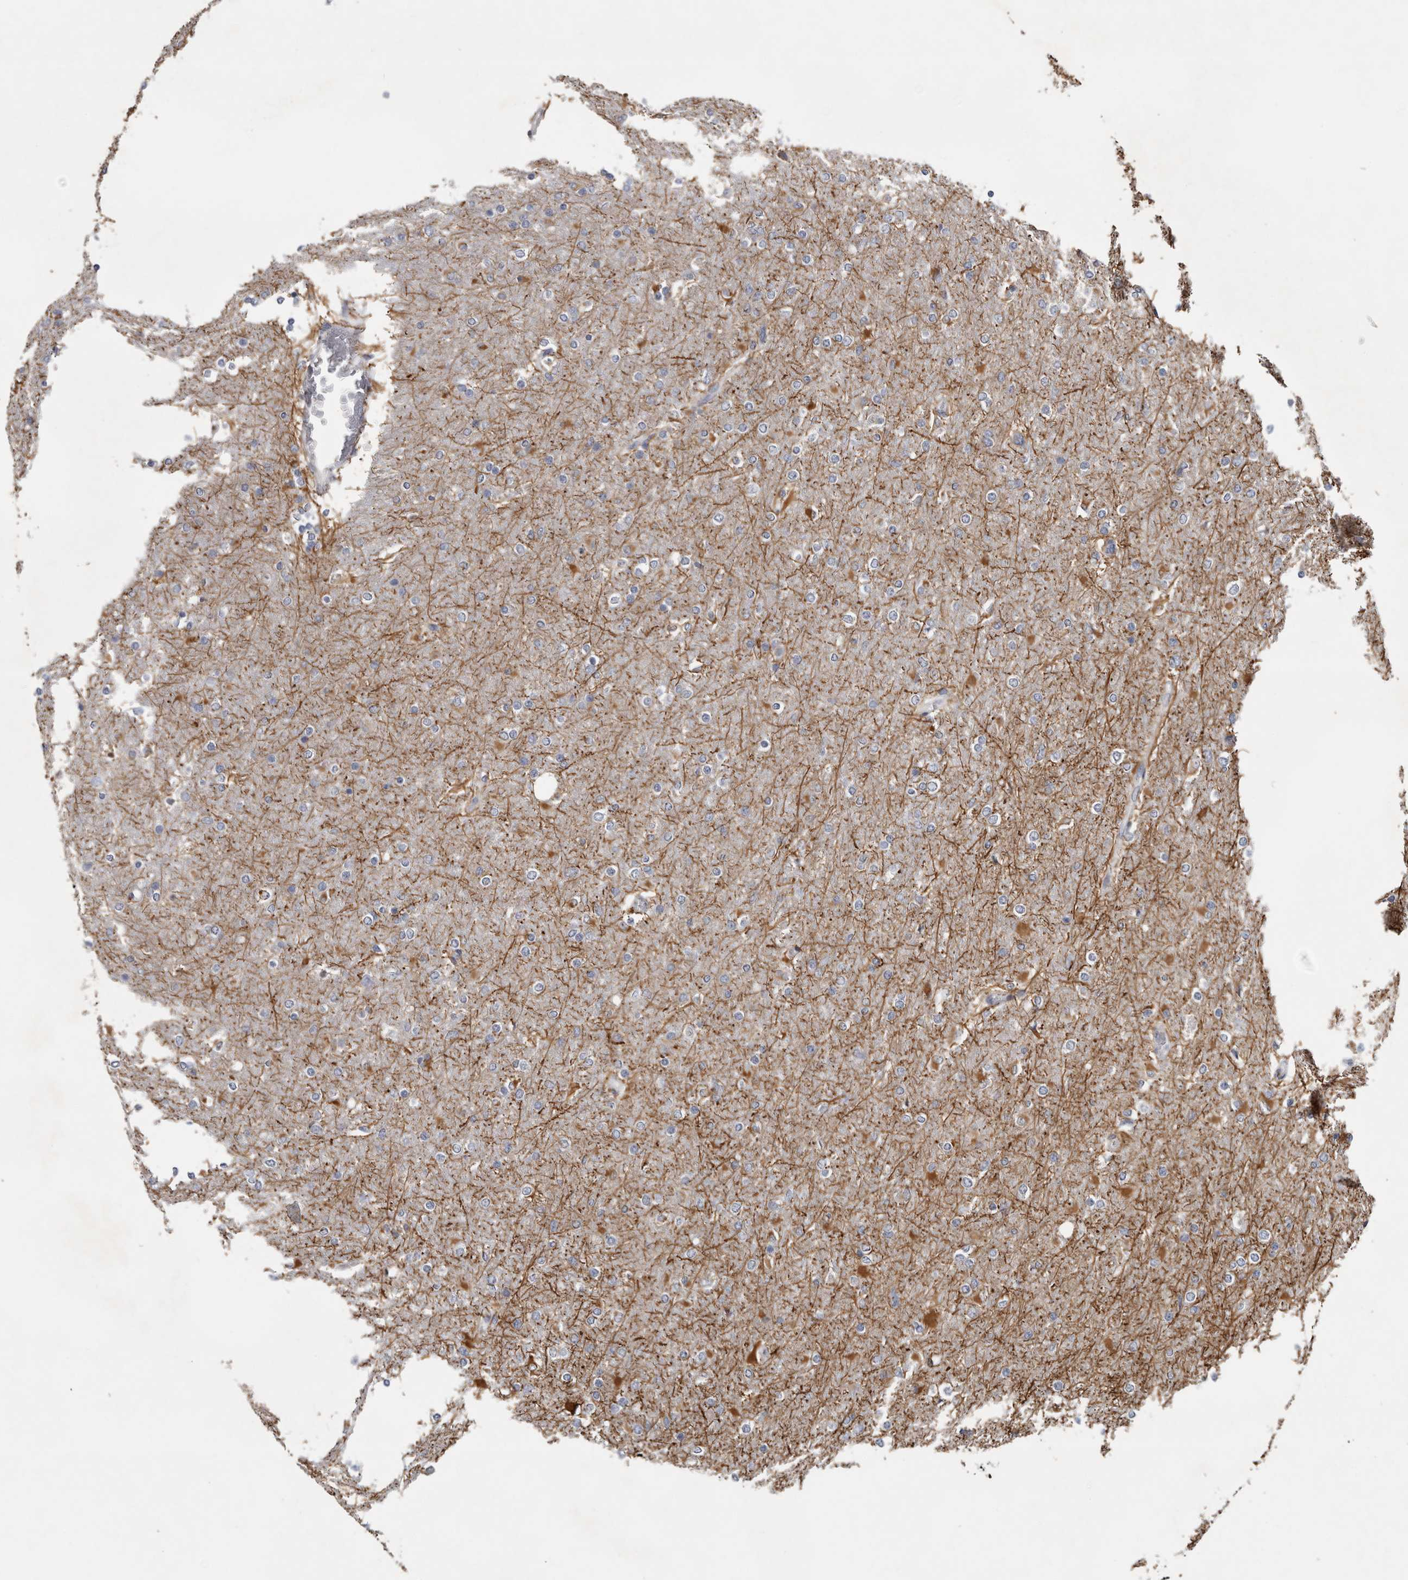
{"staining": {"intensity": "negative", "quantity": "none", "location": "none"}, "tissue": "glioma", "cell_type": "Tumor cells", "image_type": "cancer", "snomed": [{"axis": "morphology", "description": "Glioma, malignant, High grade"}, {"axis": "topography", "description": "Cerebral cortex"}], "caption": "A histopathology image of human malignant glioma (high-grade) is negative for staining in tumor cells.", "gene": "ATXN2", "patient": {"sex": "female", "age": 36}}